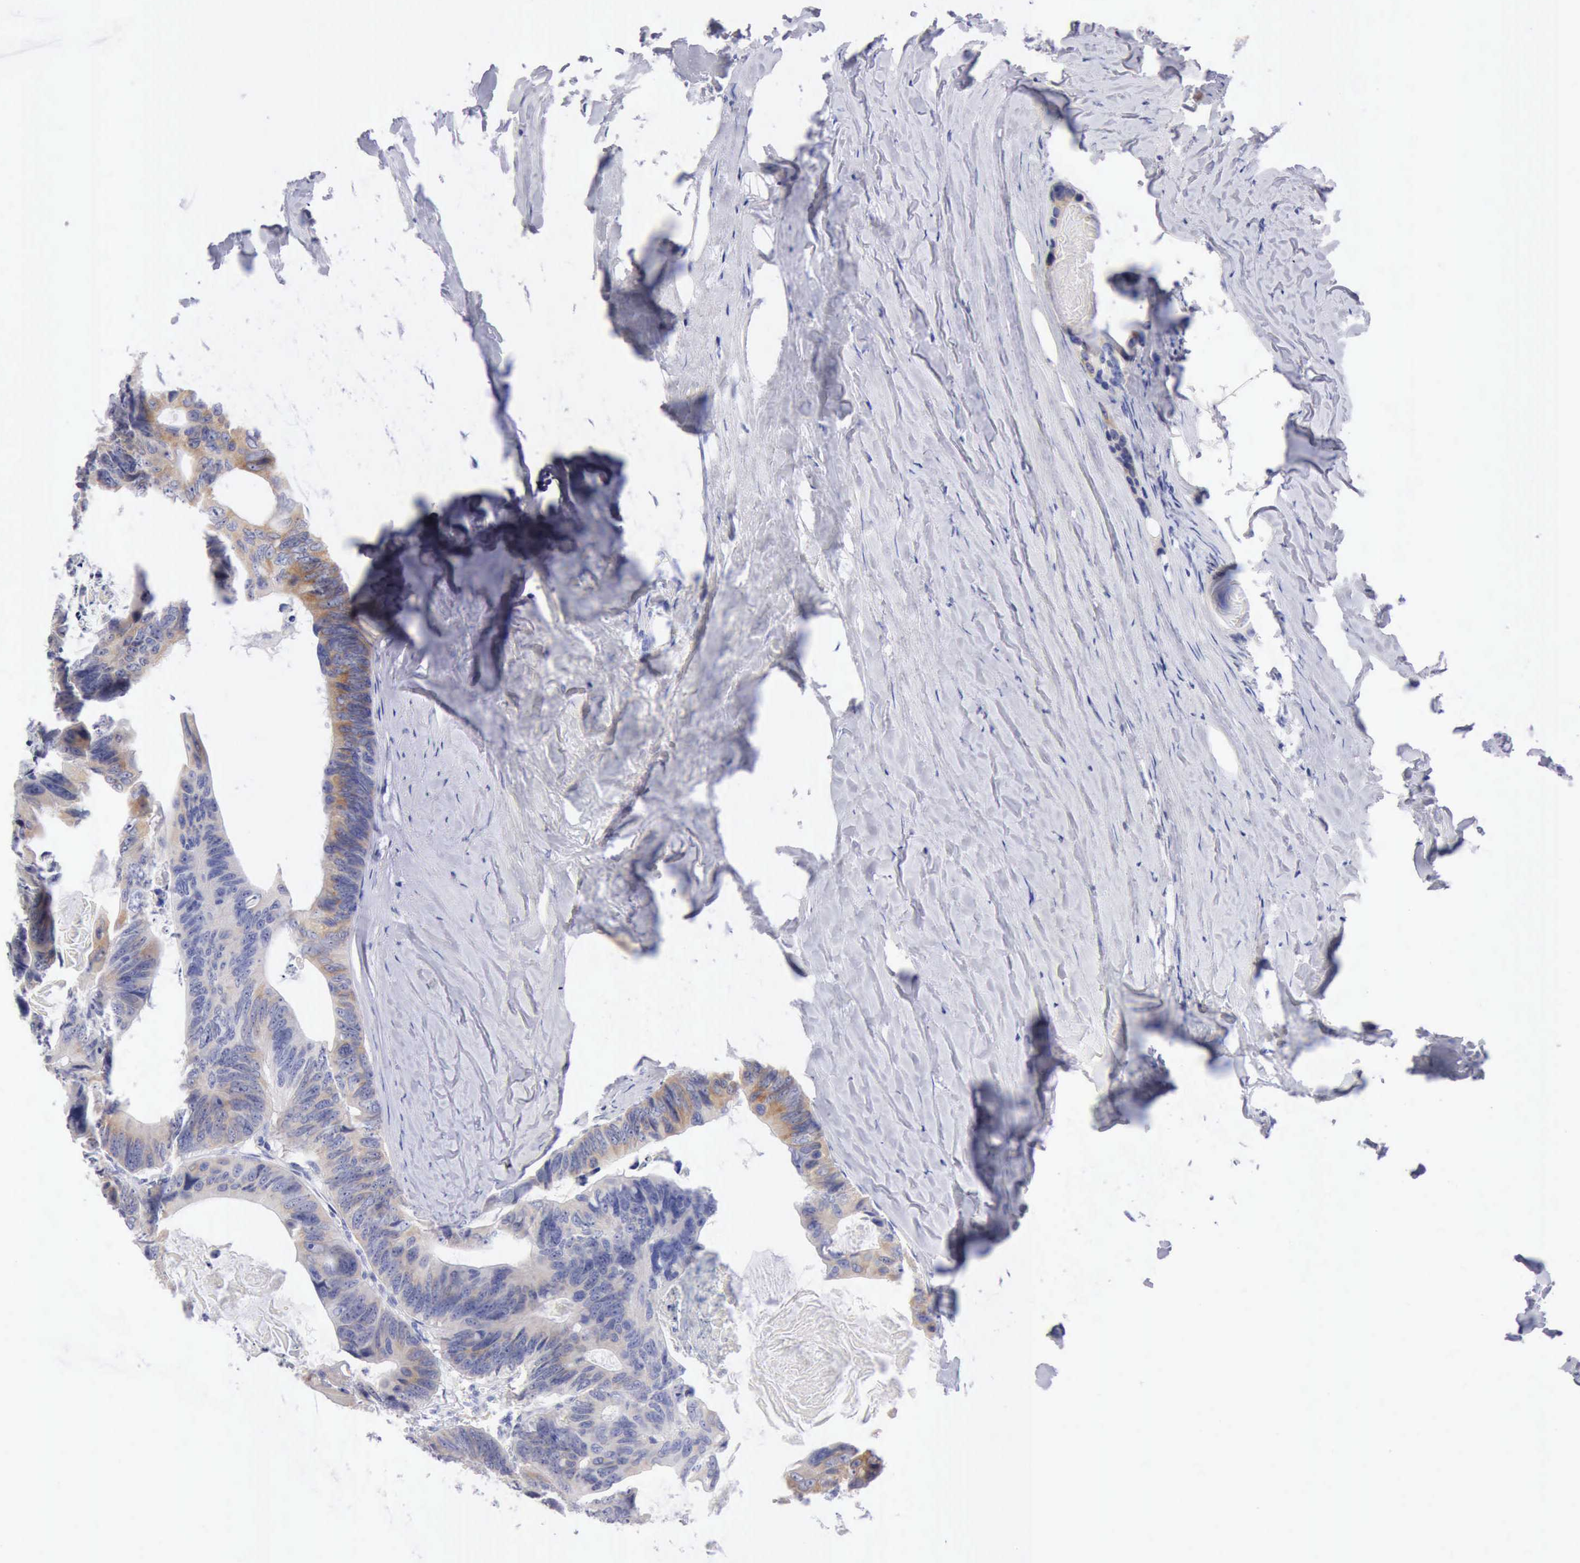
{"staining": {"intensity": "moderate", "quantity": ">75%", "location": "cytoplasmic/membranous"}, "tissue": "colorectal cancer", "cell_type": "Tumor cells", "image_type": "cancer", "snomed": [{"axis": "morphology", "description": "Adenocarcinoma, NOS"}, {"axis": "topography", "description": "Colon"}], "caption": "This is an image of IHC staining of adenocarcinoma (colorectal), which shows moderate staining in the cytoplasmic/membranous of tumor cells.", "gene": "ANGEL1", "patient": {"sex": "female", "age": 55}}